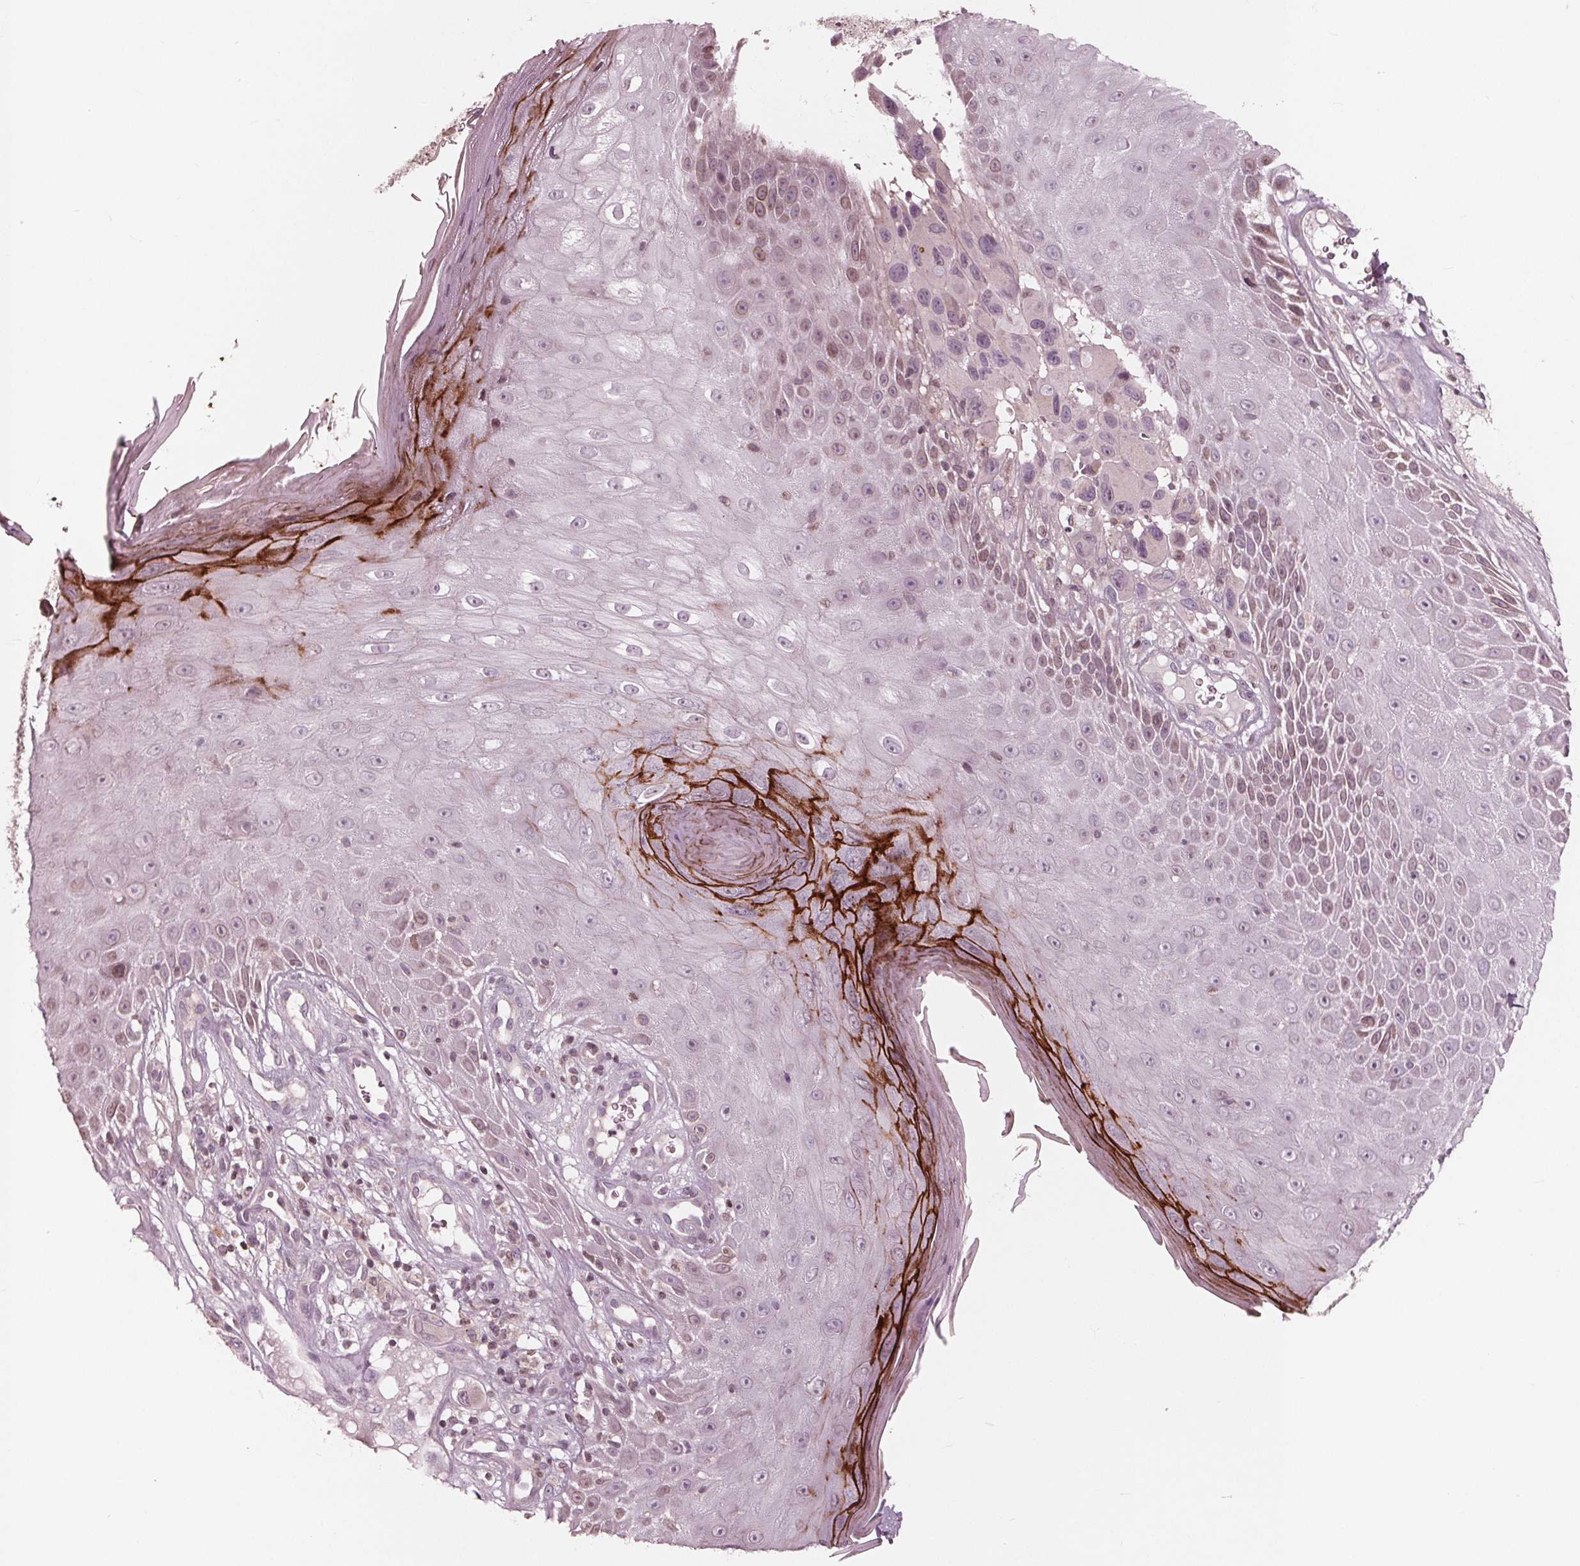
{"staining": {"intensity": "negative", "quantity": "none", "location": "none"}, "tissue": "melanoma", "cell_type": "Tumor cells", "image_type": "cancer", "snomed": [{"axis": "morphology", "description": "Malignant melanoma, NOS"}, {"axis": "topography", "description": "Skin"}], "caption": "Tumor cells are negative for protein expression in human melanoma.", "gene": "NUP210", "patient": {"sex": "male", "age": 68}}